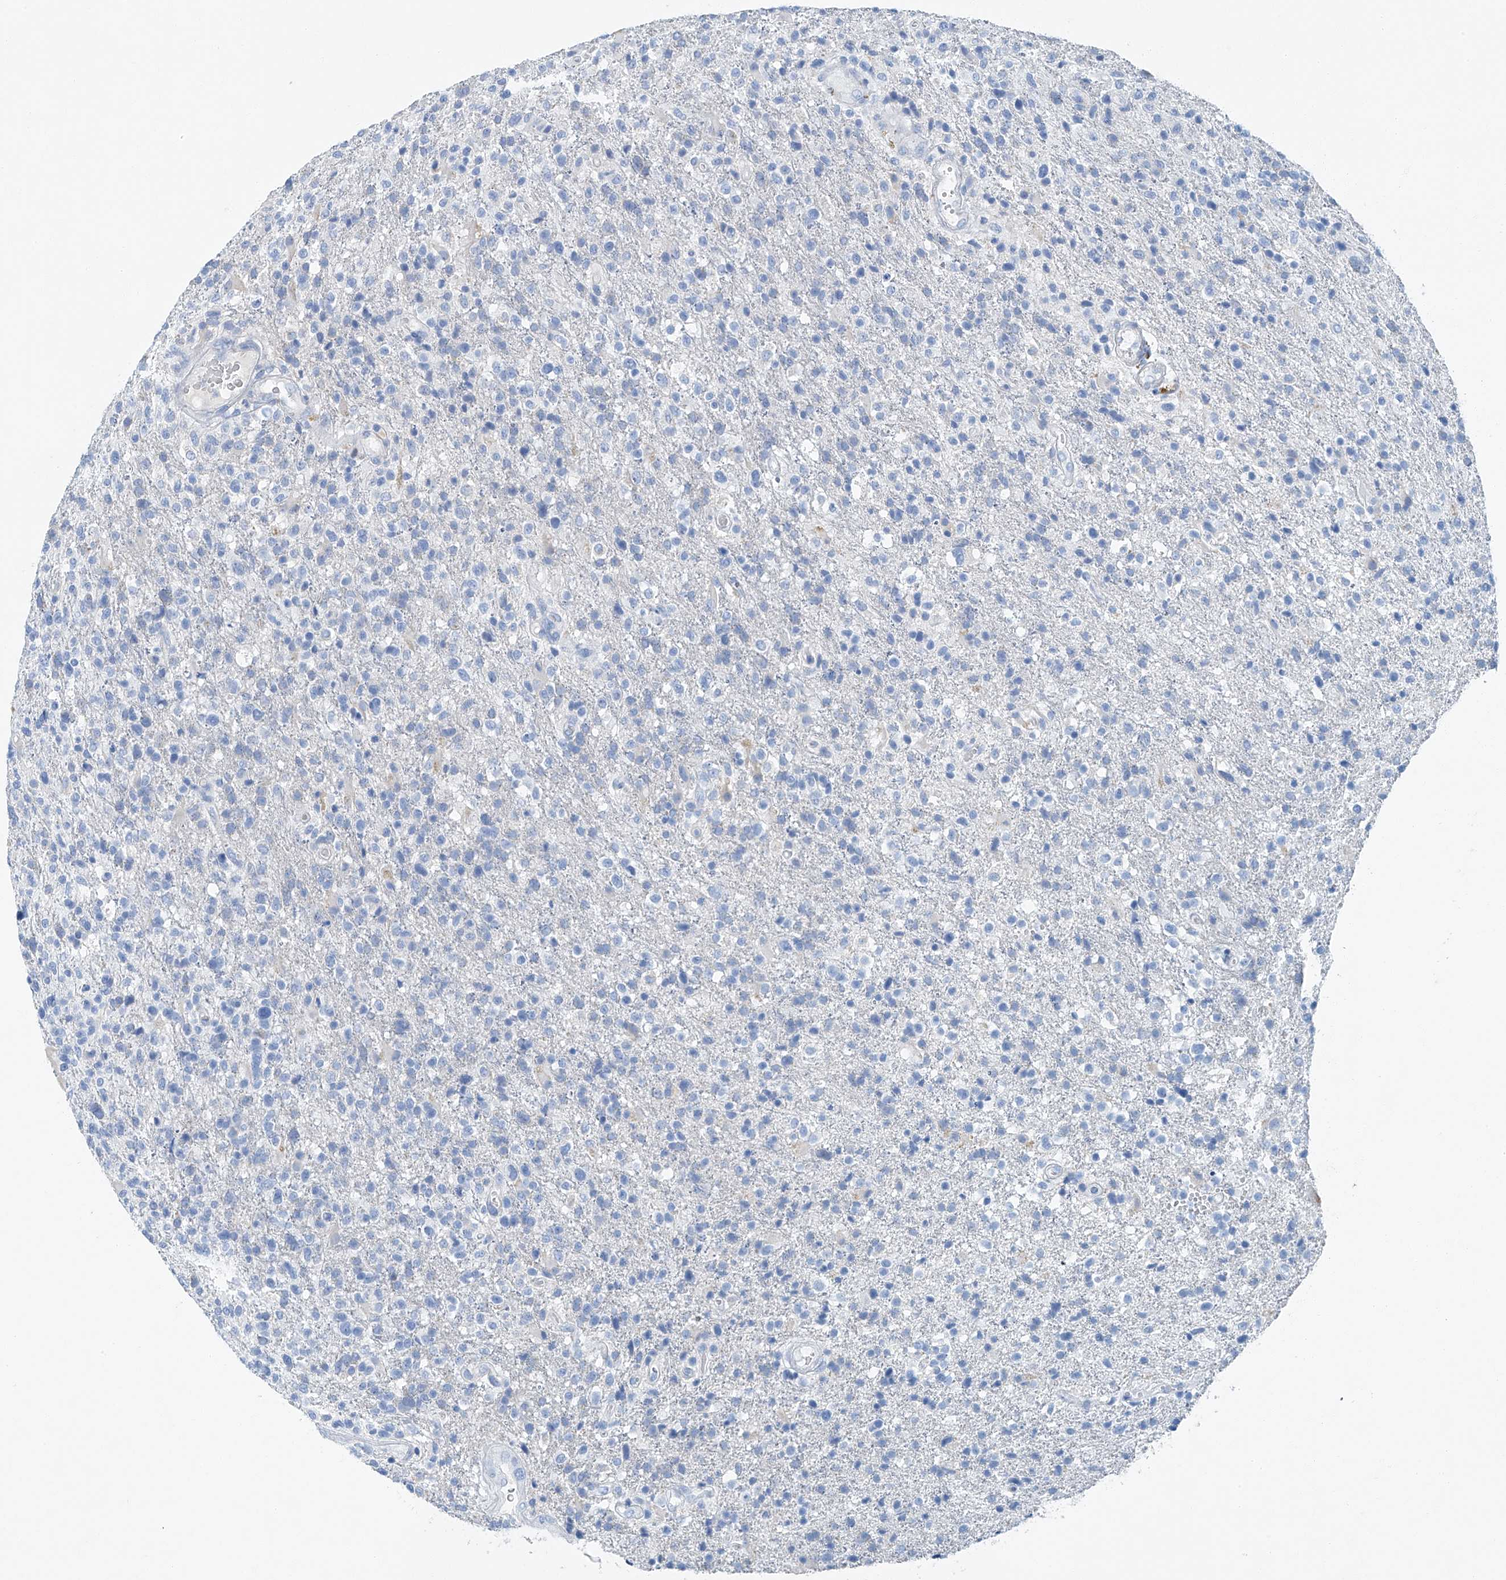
{"staining": {"intensity": "negative", "quantity": "none", "location": "none"}, "tissue": "glioma", "cell_type": "Tumor cells", "image_type": "cancer", "snomed": [{"axis": "morphology", "description": "Glioma, malignant, High grade"}, {"axis": "topography", "description": "Brain"}], "caption": "Histopathology image shows no protein expression in tumor cells of malignant glioma (high-grade) tissue.", "gene": "C1orf87", "patient": {"sex": "male", "age": 72}}